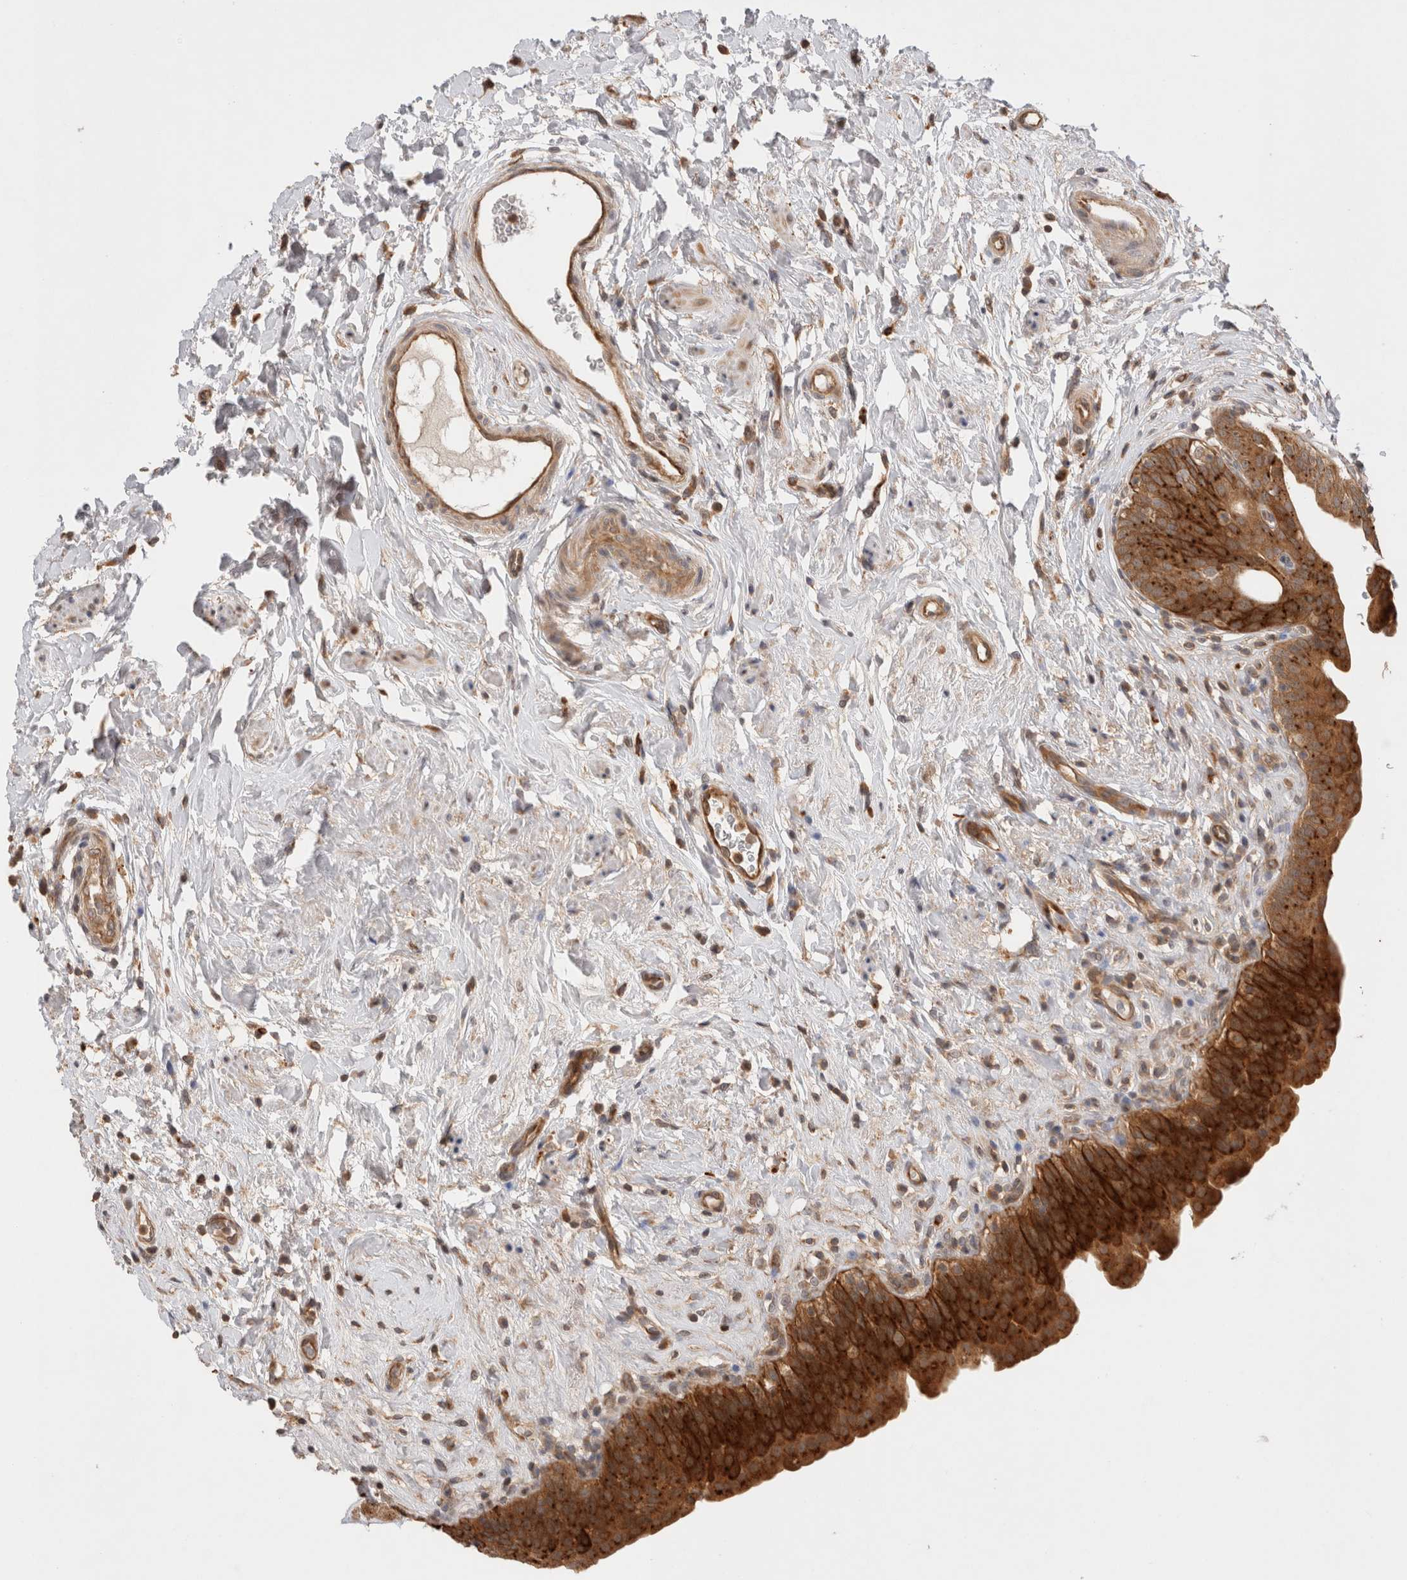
{"staining": {"intensity": "strong", "quantity": ">75%", "location": "cytoplasmic/membranous"}, "tissue": "urinary bladder", "cell_type": "Urothelial cells", "image_type": "normal", "snomed": [{"axis": "morphology", "description": "Normal tissue, NOS"}, {"axis": "topography", "description": "Urinary bladder"}], "caption": "Immunohistochemical staining of normal urinary bladder shows strong cytoplasmic/membranous protein staining in about >75% of urothelial cells.", "gene": "VPS28", "patient": {"sex": "male", "age": 83}}